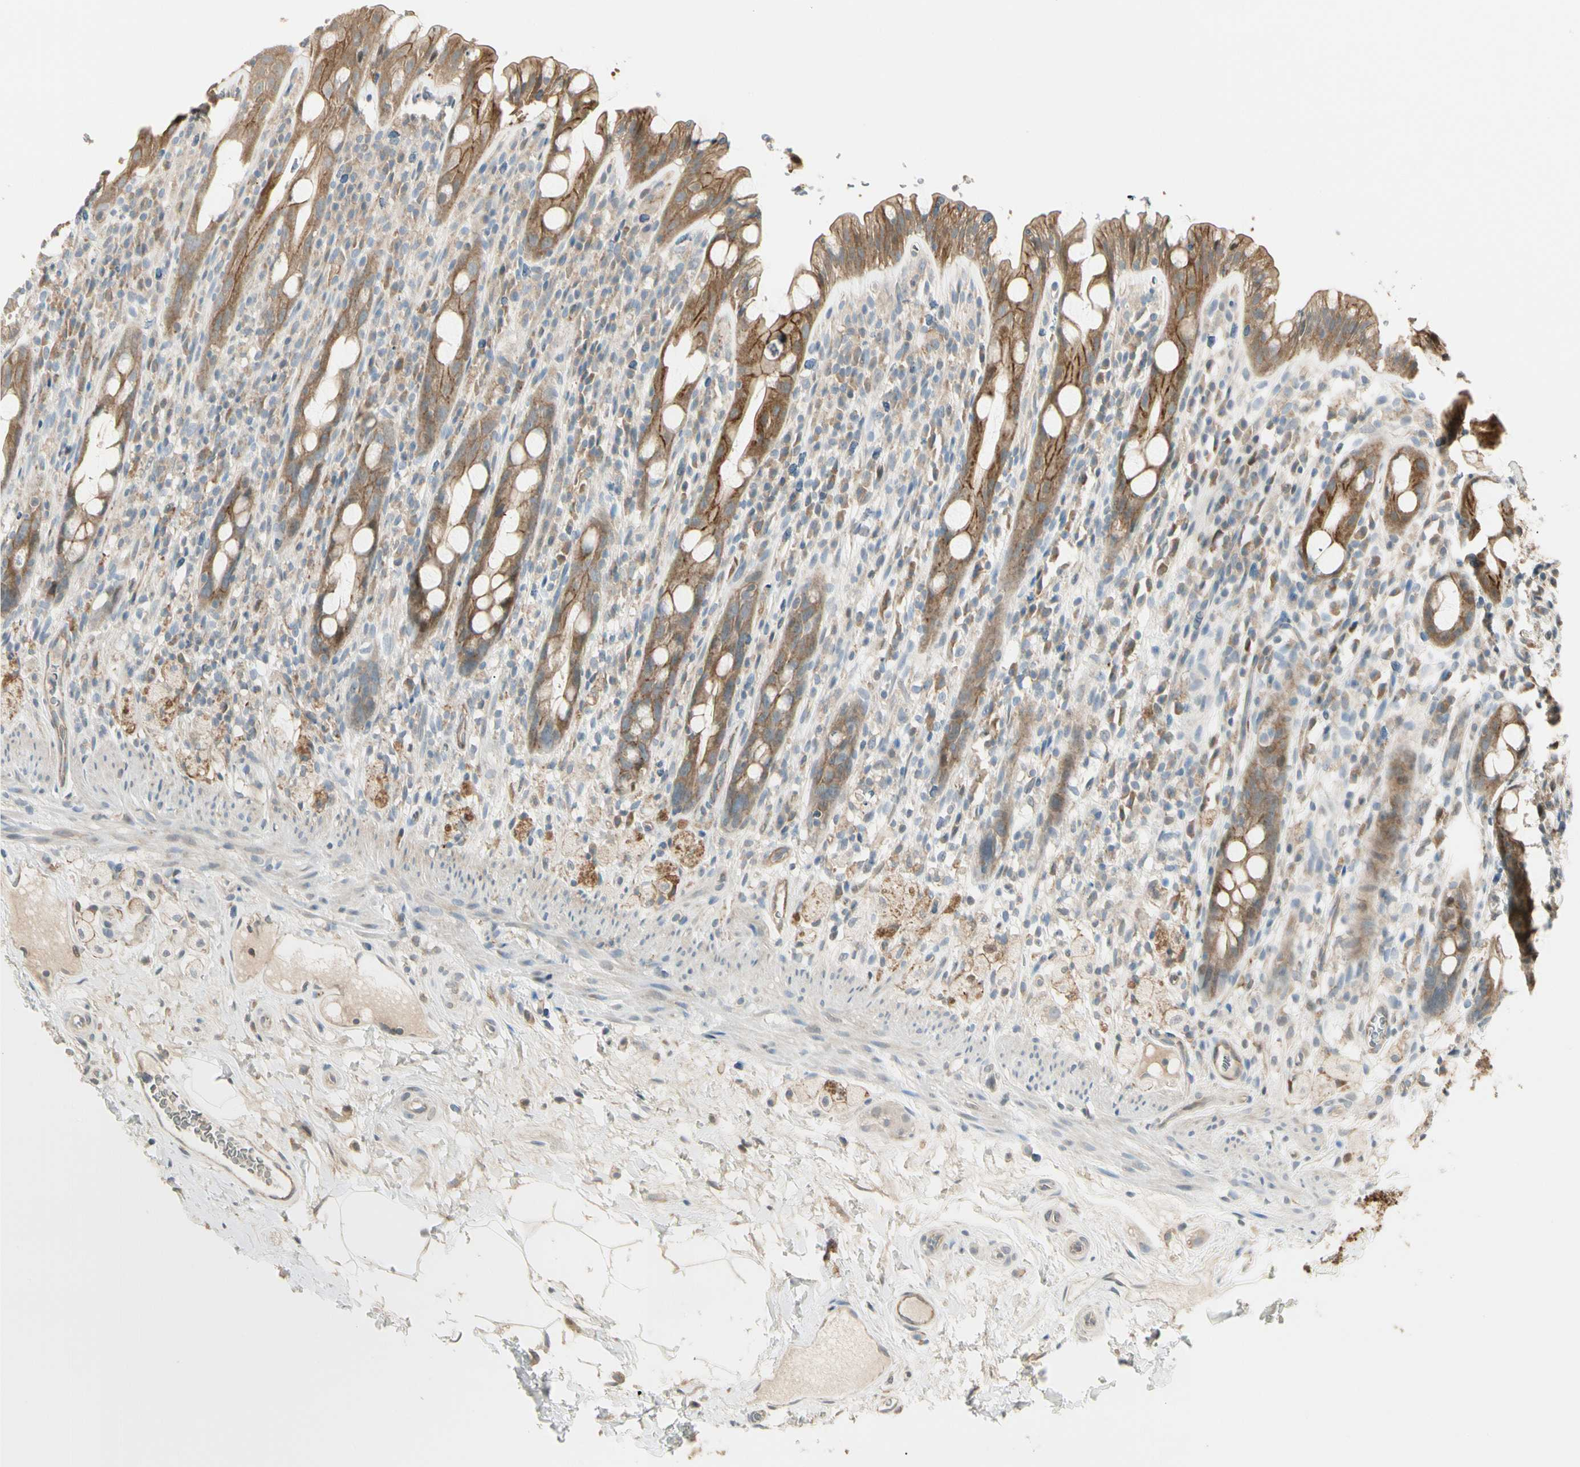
{"staining": {"intensity": "moderate", "quantity": ">75%", "location": "cytoplasmic/membranous"}, "tissue": "rectum", "cell_type": "Glandular cells", "image_type": "normal", "snomed": [{"axis": "morphology", "description": "Normal tissue, NOS"}, {"axis": "topography", "description": "Rectum"}], "caption": "An IHC image of benign tissue is shown. Protein staining in brown shows moderate cytoplasmic/membranous positivity in rectum within glandular cells.", "gene": "P3H2", "patient": {"sex": "male", "age": 44}}